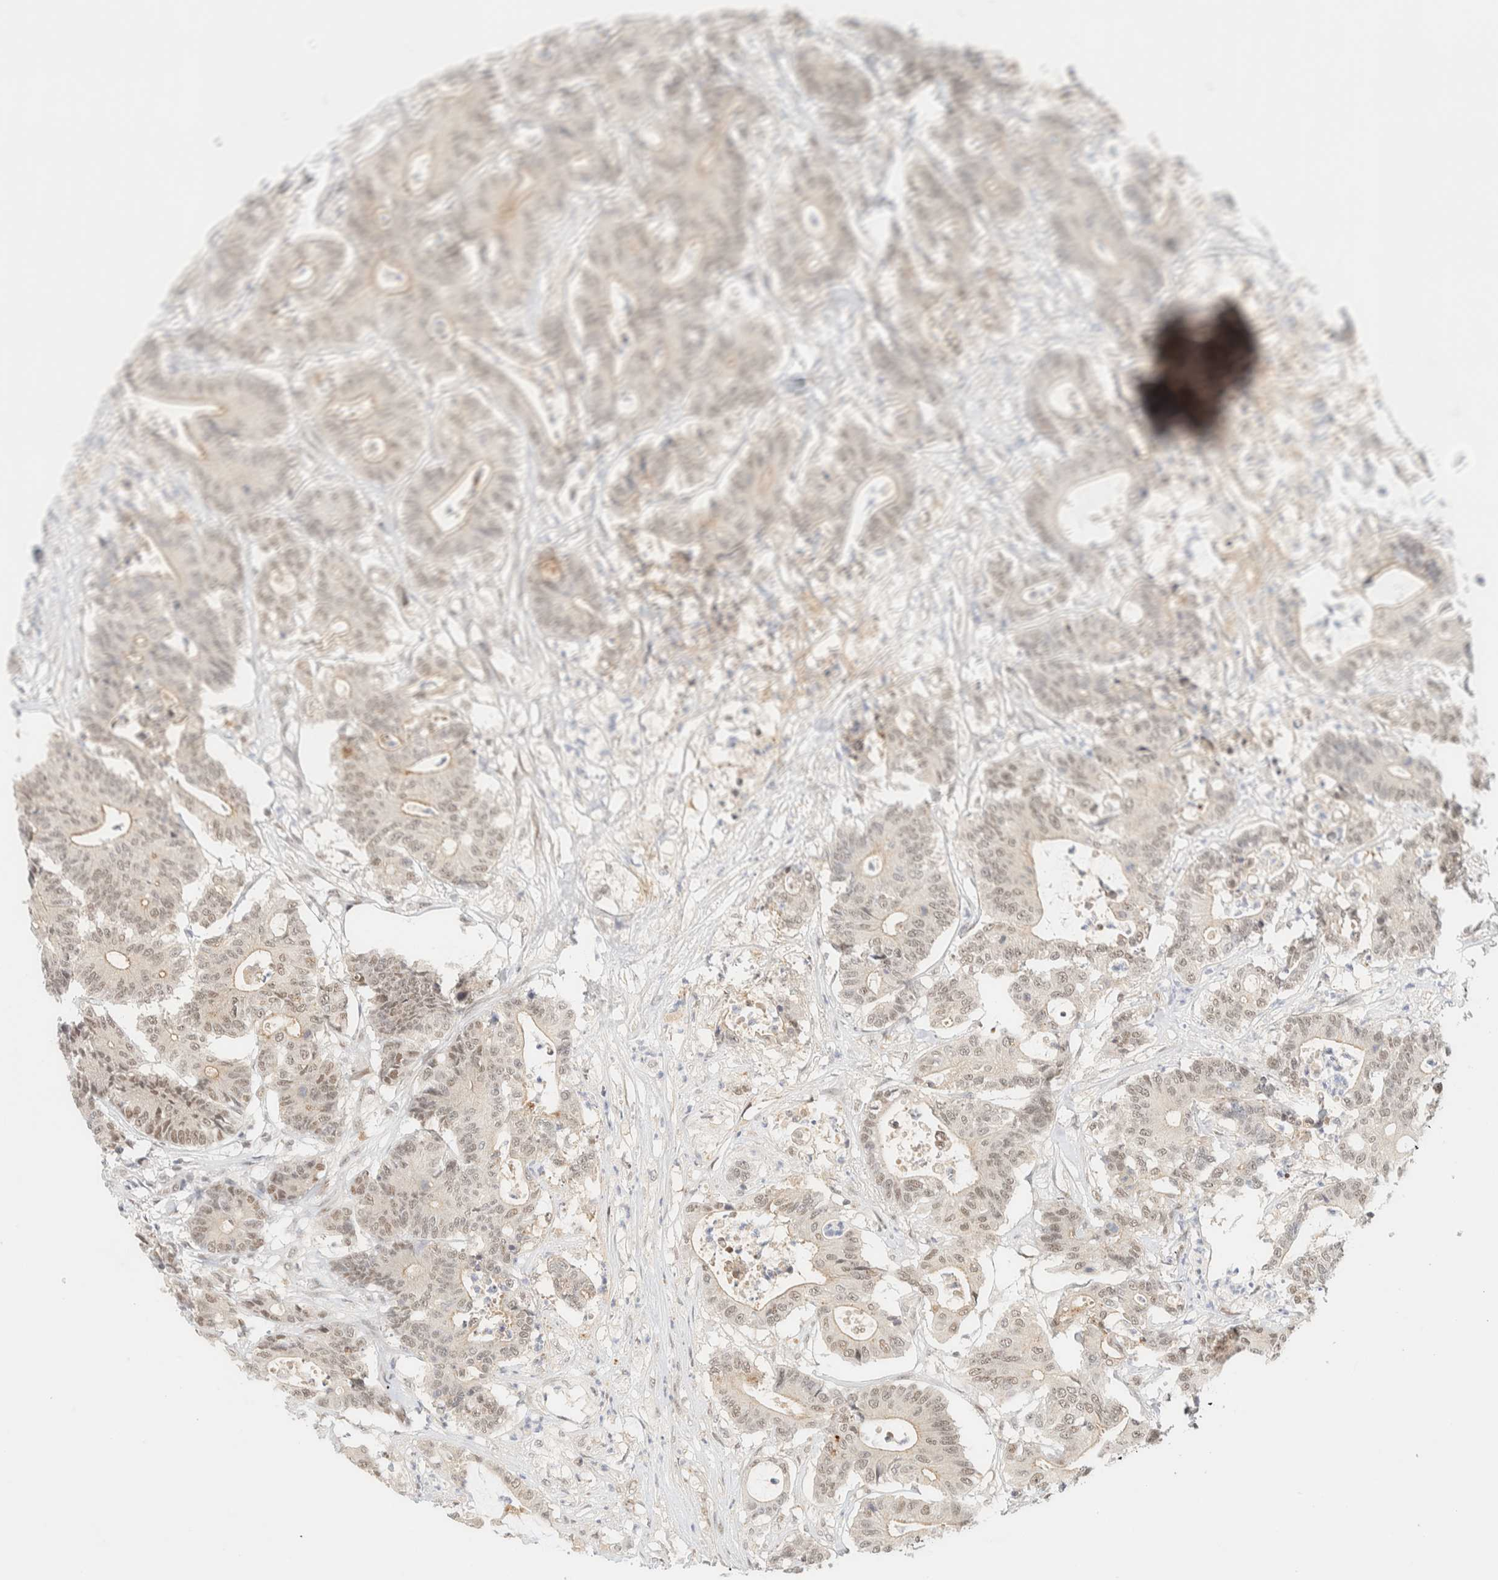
{"staining": {"intensity": "weak", "quantity": "25%-75%", "location": "nuclear"}, "tissue": "colorectal cancer", "cell_type": "Tumor cells", "image_type": "cancer", "snomed": [{"axis": "morphology", "description": "Adenocarcinoma, NOS"}, {"axis": "topography", "description": "Colon"}], "caption": "Colorectal adenocarcinoma stained with a protein marker demonstrates weak staining in tumor cells.", "gene": "PYGO2", "patient": {"sex": "female", "age": 84}}